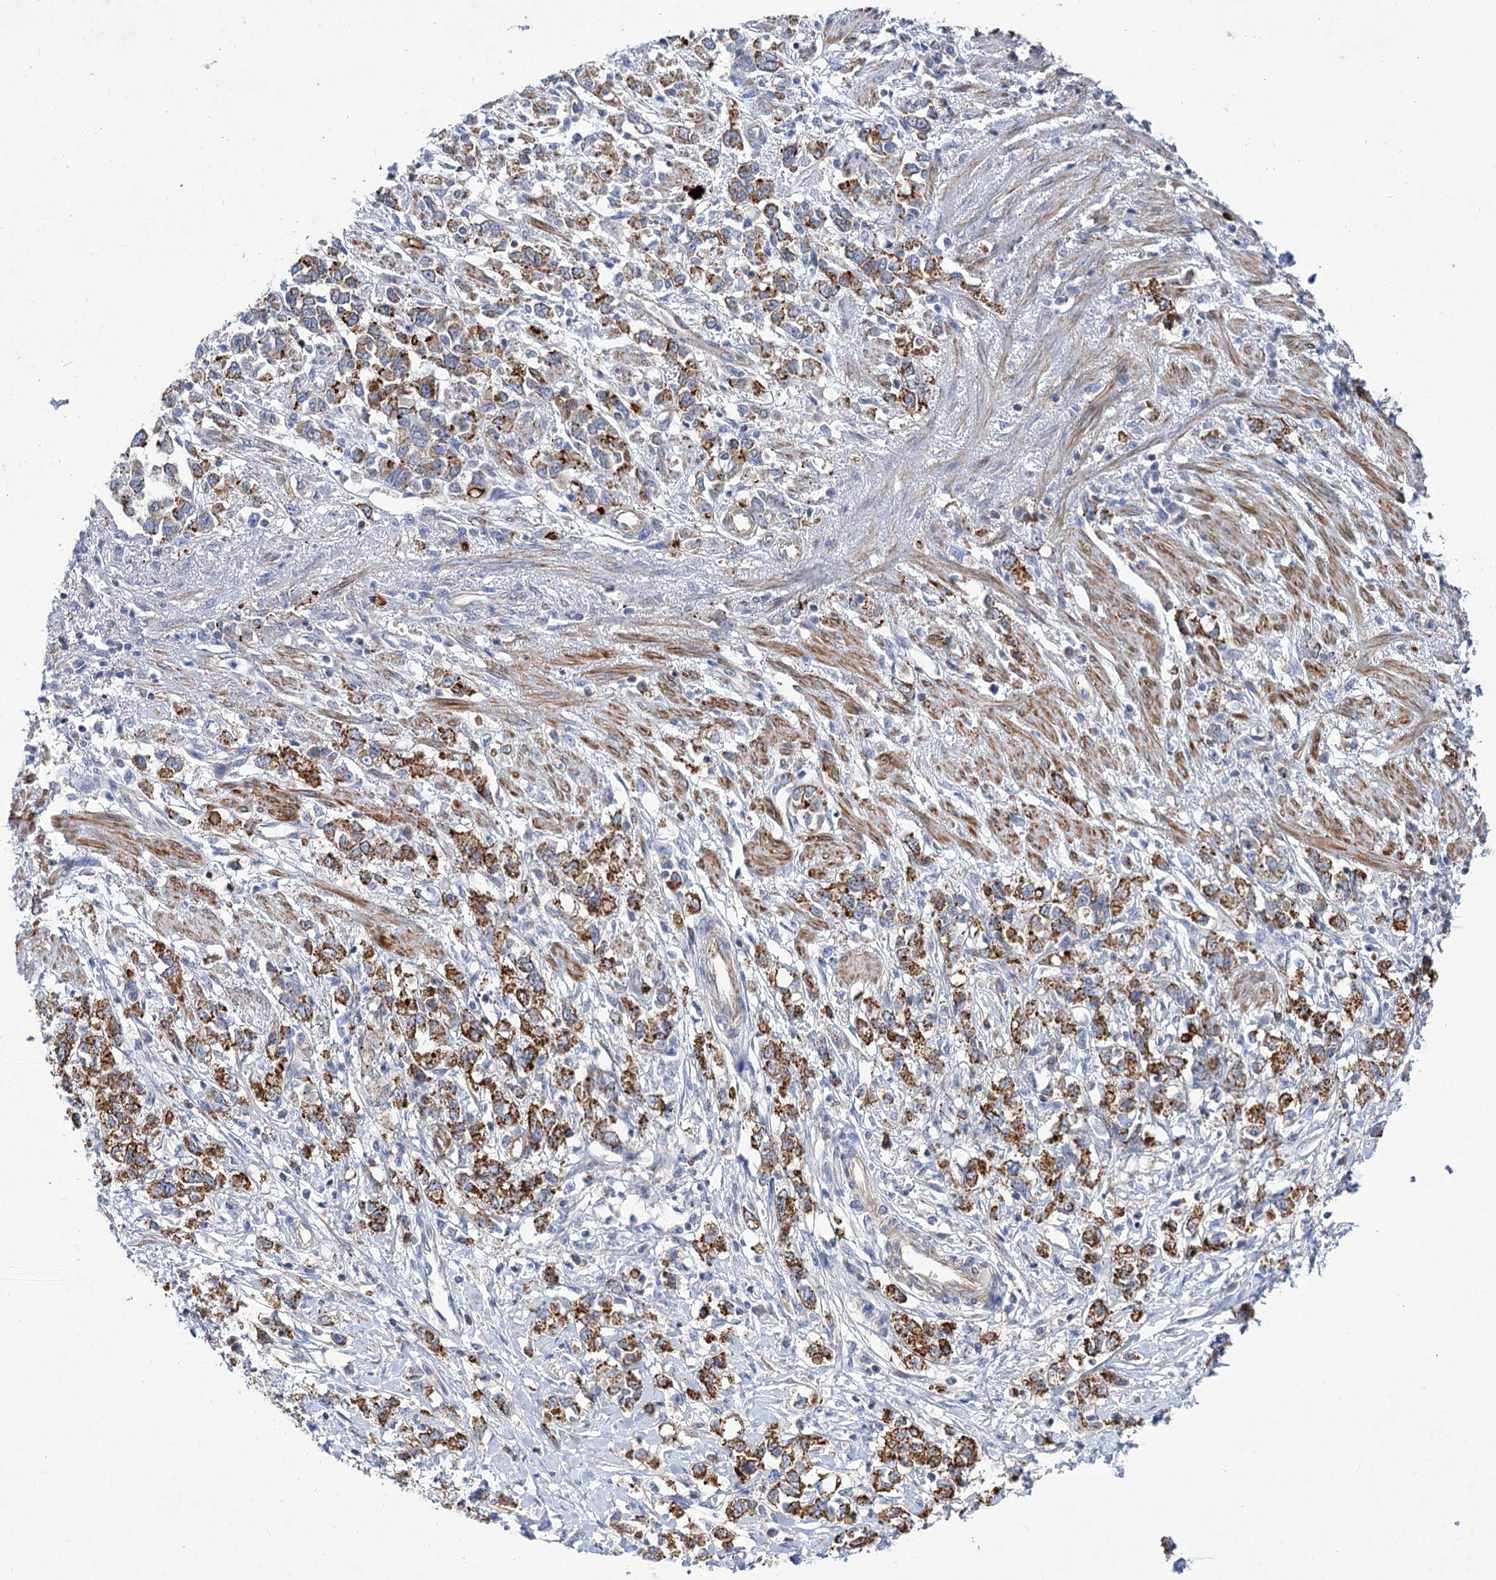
{"staining": {"intensity": "strong", "quantity": ">75%", "location": "cytoplasmic/membranous"}, "tissue": "stomach cancer", "cell_type": "Tumor cells", "image_type": "cancer", "snomed": [{"axis": "morphology", "description": "Adenocarcinoma, NOS"}, {"axis": "topography", "description": "Stomach"}], "caption": "A brown stain labels strong cytoplasmic/membranous positivity of a protein in stomach cancer (adenocarcinoma) tumor cells.", "gene": "NUDCD2", "patient": {"sex": "female", "age": 76}}